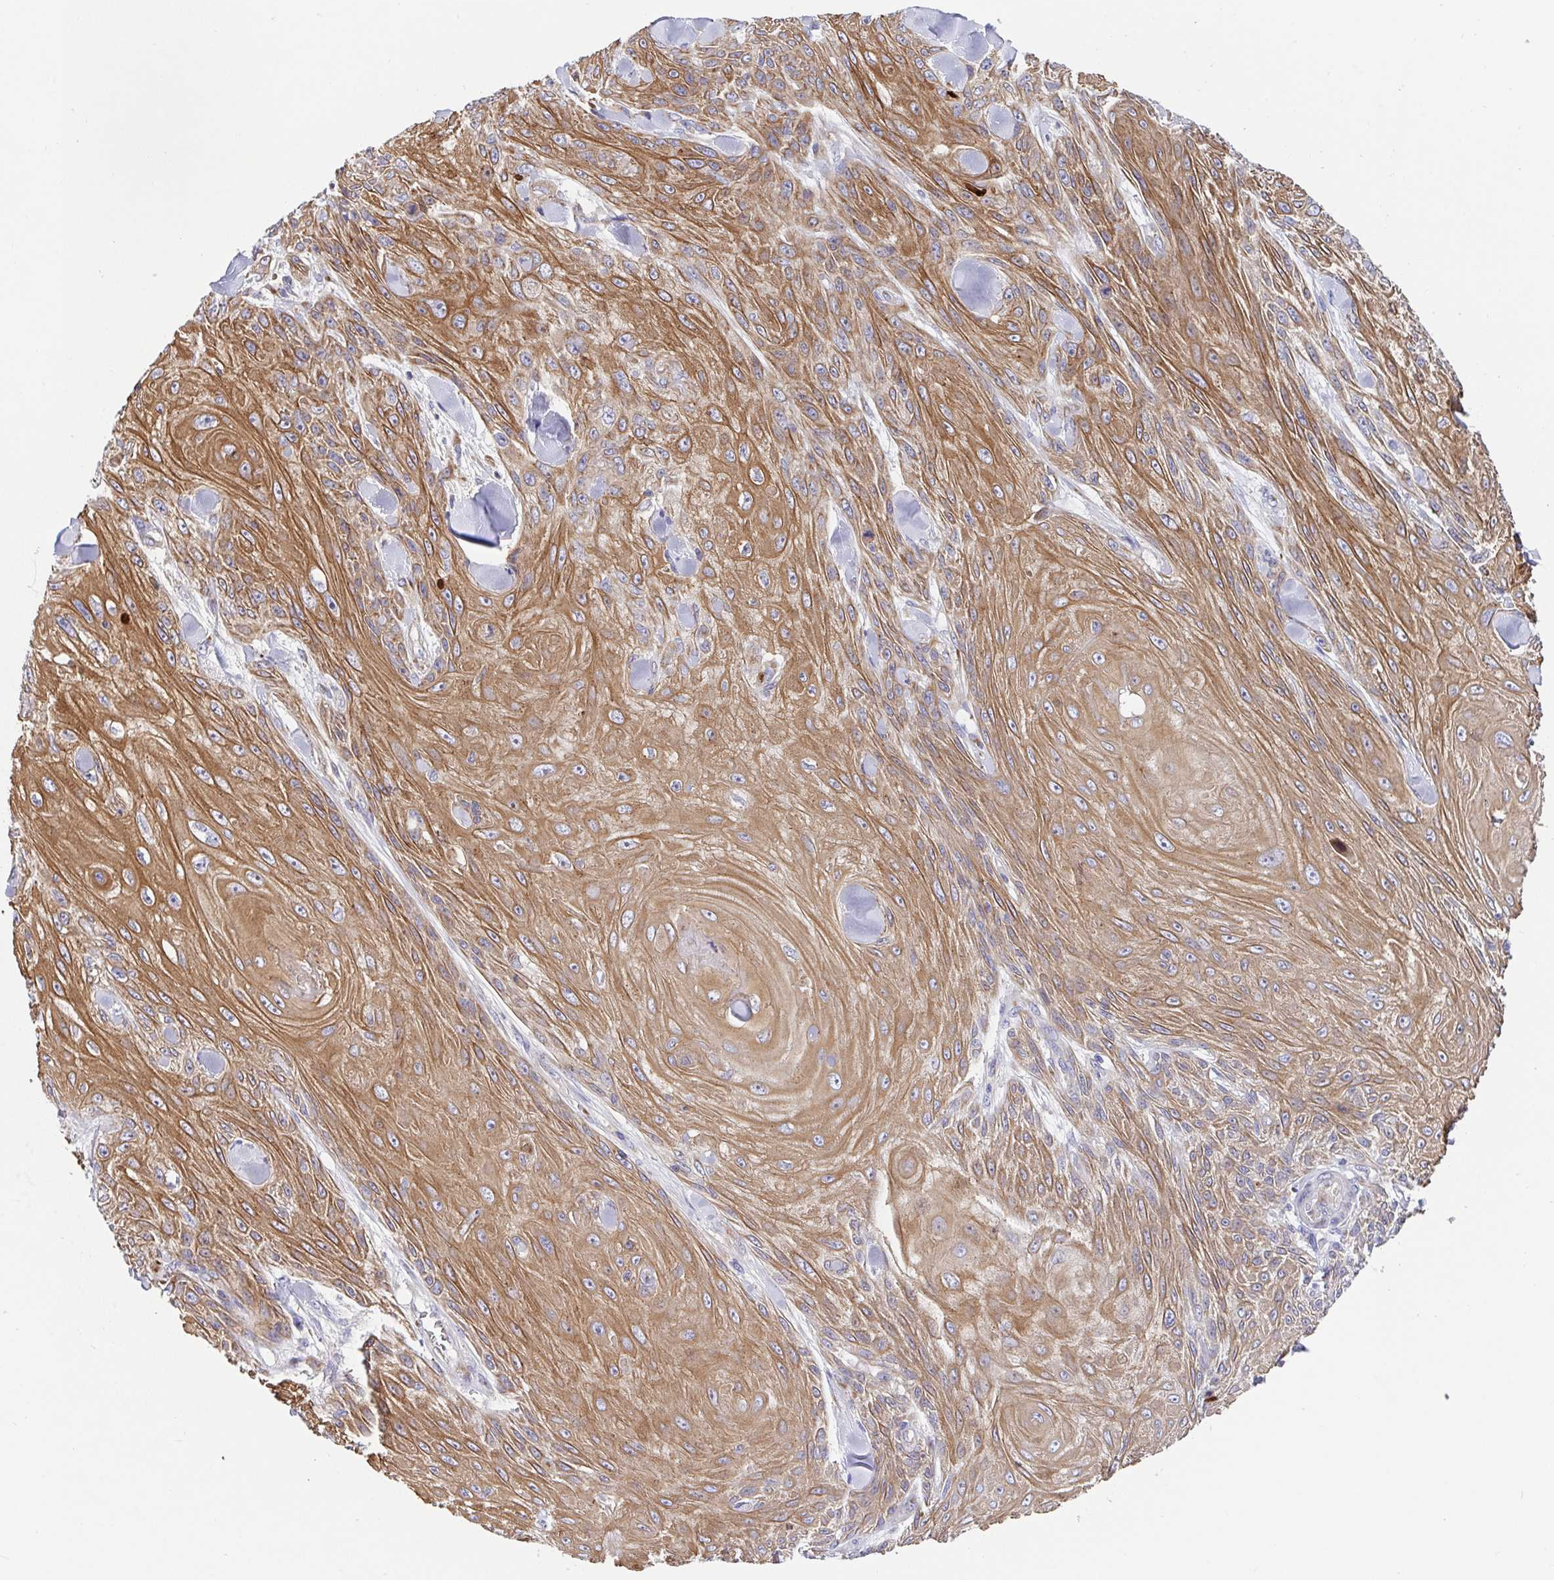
{"staining": {"intensity": "moderate", "quantity": ">75%", "location": "cytoplasmic/membranous"}, "tissue": "skin cancer", "cell_type": "Tumor cells", "image_type": "cancer", "snomed": [{"axis": "morphology", "description": "Squamous cell carcinoma, NOS"}, {"axis": "topography", "description": "Skin"}], "caption": "Immunohistochemical staining of skin squamous cell carcinoma shows moderate cytoplasmic/membranous protein staining in about >75% of tumor cells.", "gene": "GOLGA1", "patient": {"sex": "male", "age": 88}}